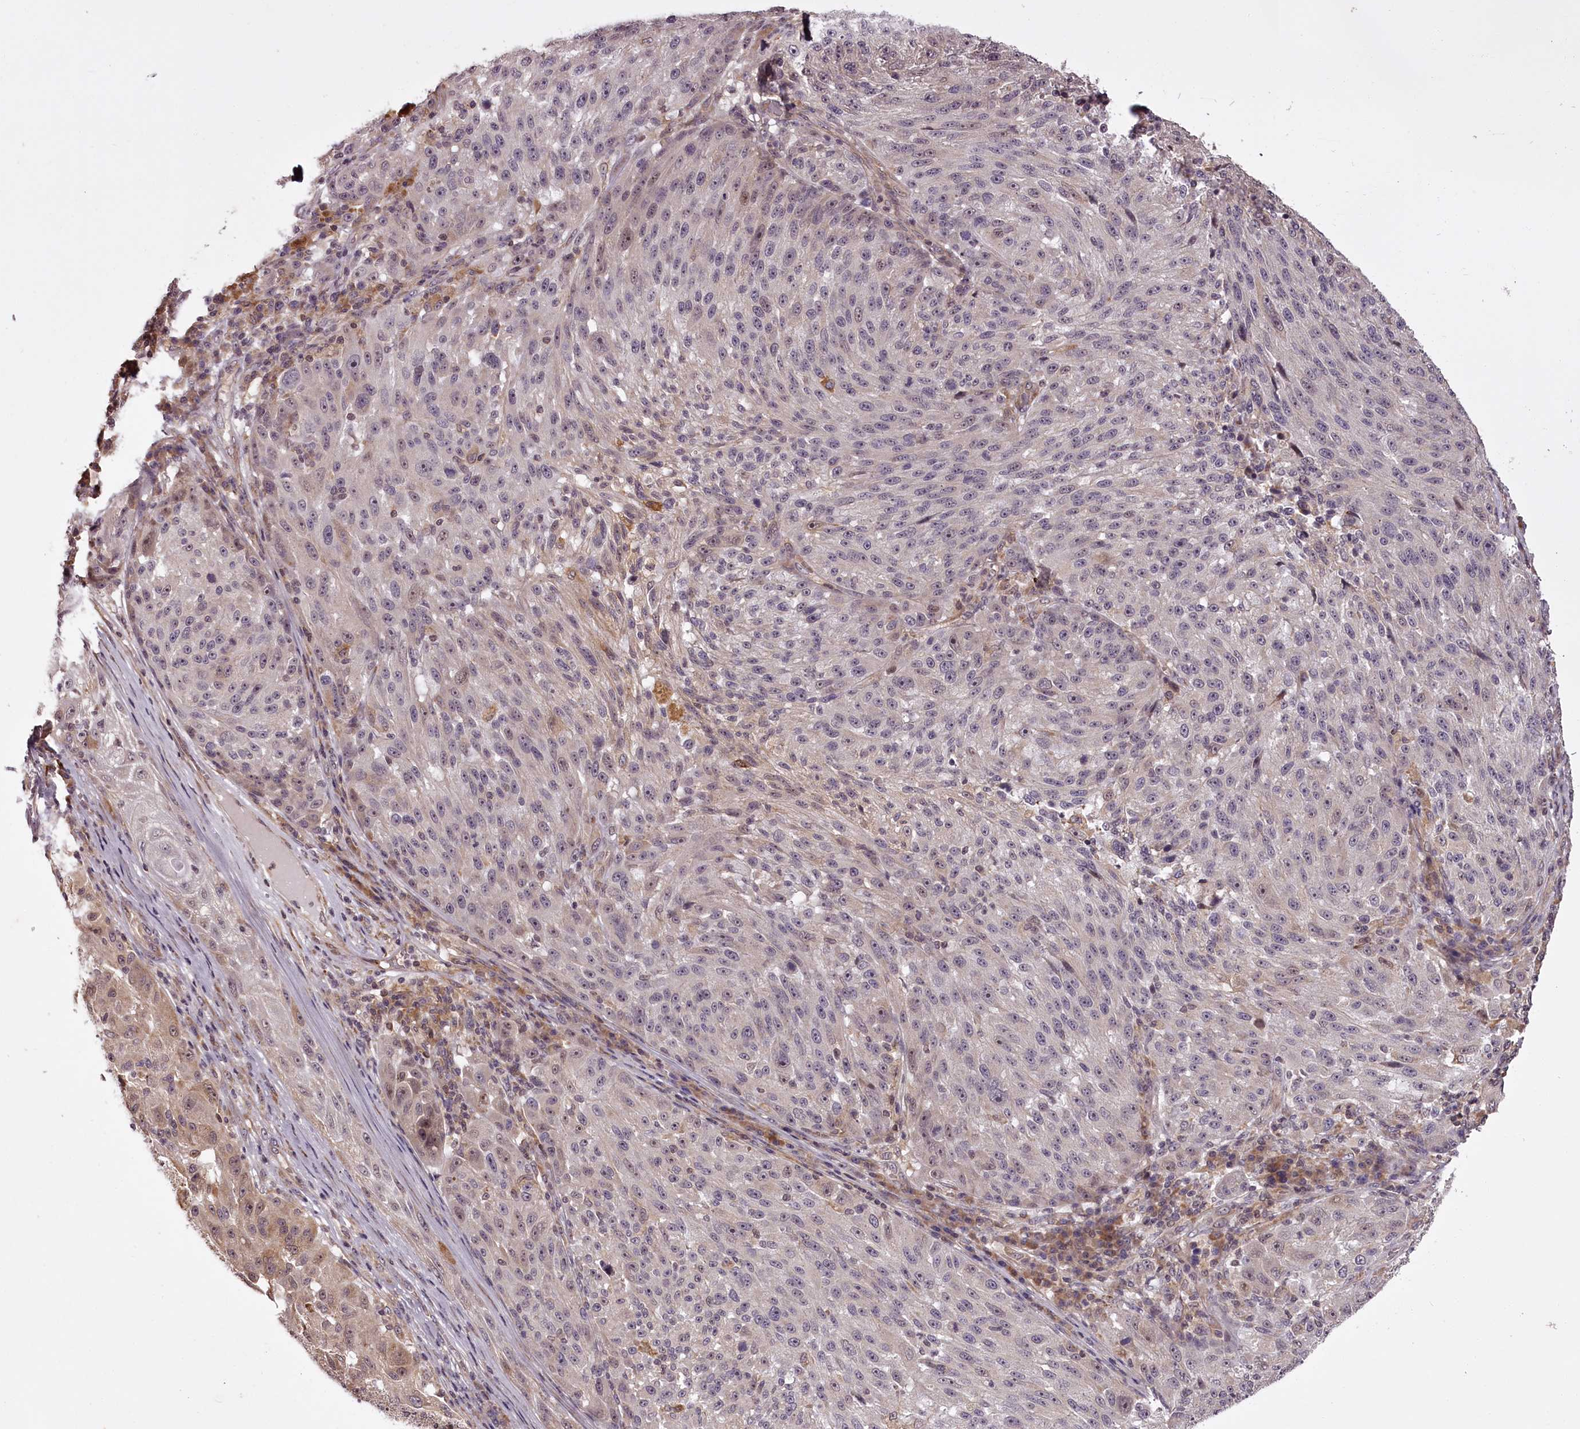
{"staining": {"intensity": "weak", "quantity": "<25%", "location": "cytoplasmic/membranous,nuclear"}, "tissue": "melanoma", "cell_type": "Tumor cells", "image_type": "cancer", "snomed": [{"axis": "morphology", "description": "Malignant melanoma, NOS"}, {"axis": "topography", "description": "Skin"}], "caption": "Tumor cells show no significant expression in melanoma.", "gene": "CCDC92", "patient": {"sex": "male", "age": 53}}